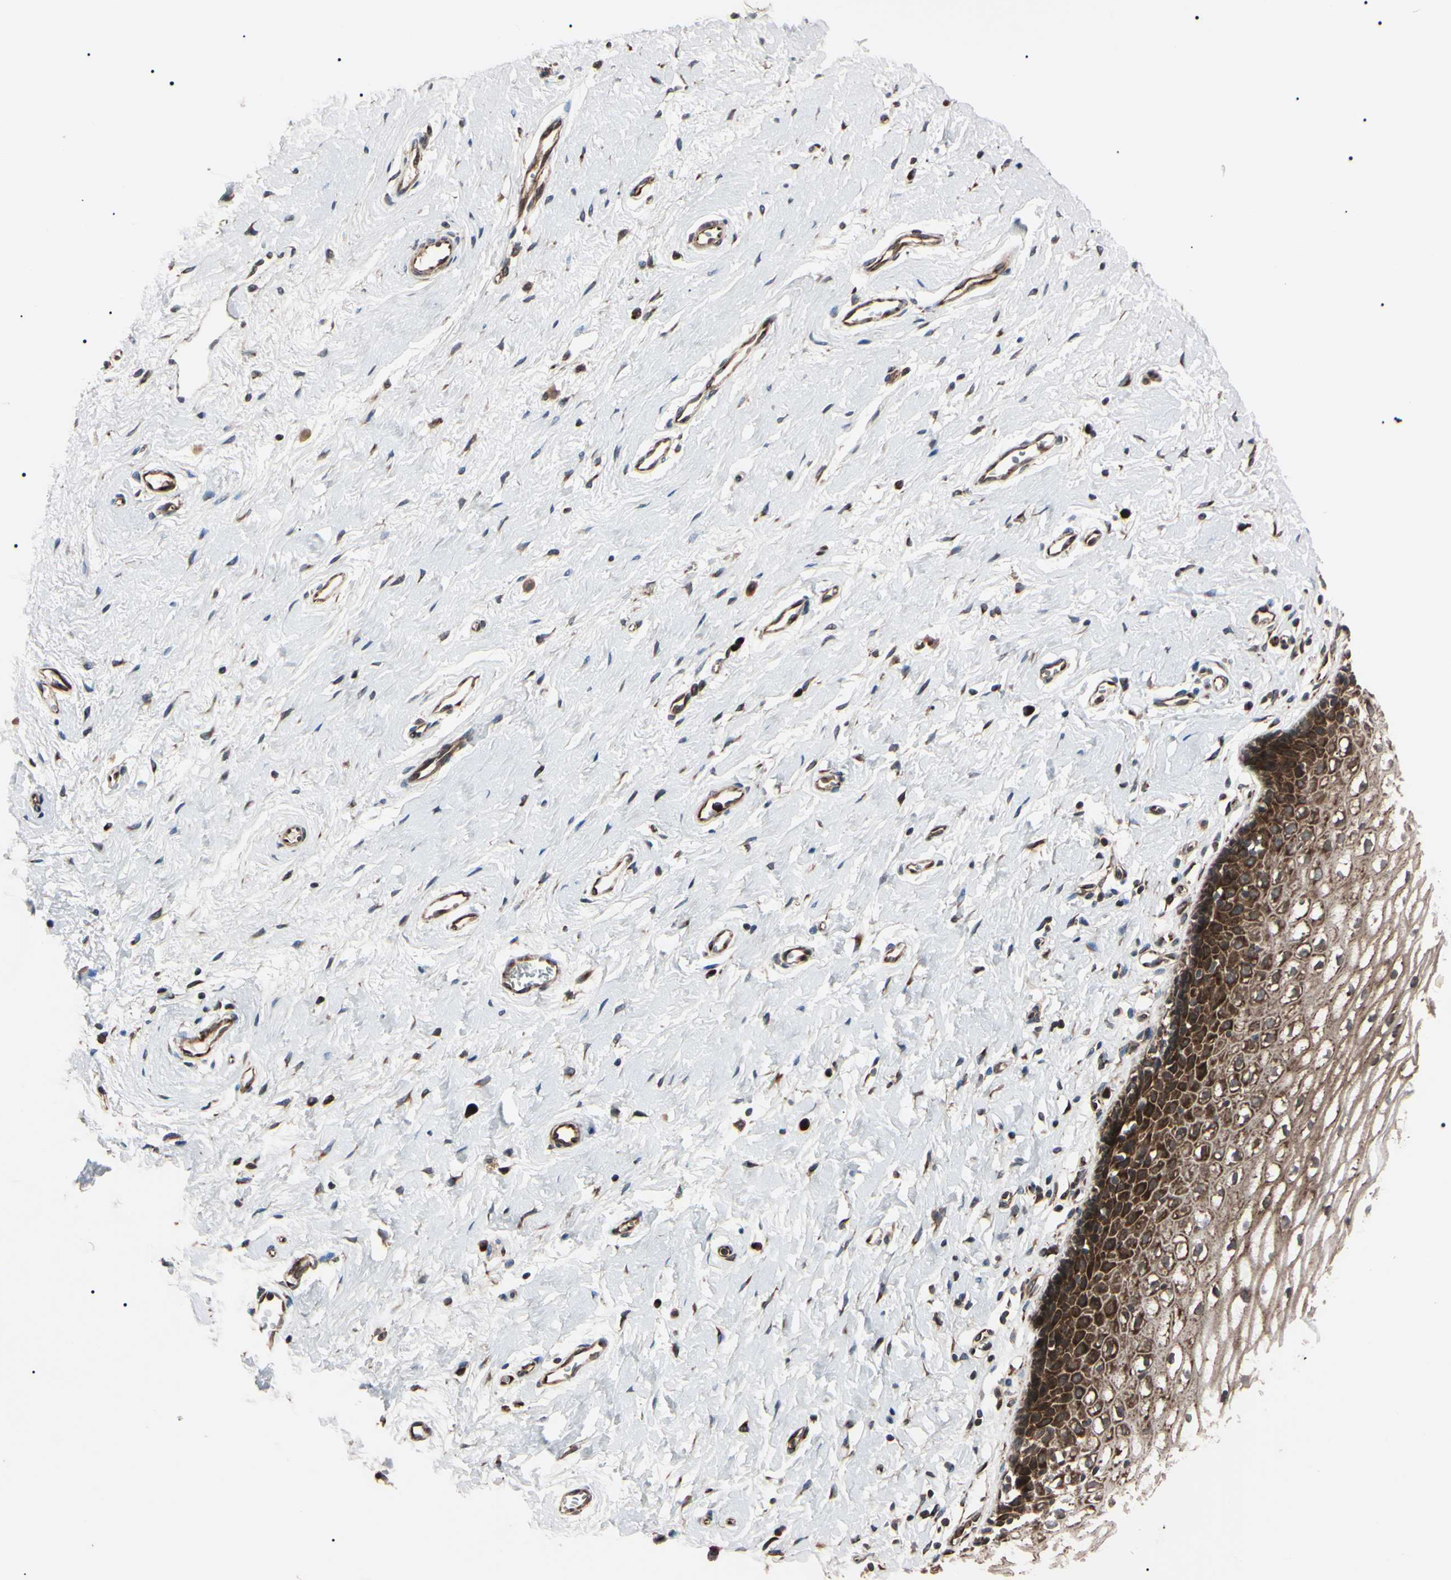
{"staining": {"intensity": "strong", "quantity": ">75%", "location": "cytoplasmic/membranous,nuclear"}, "tissue": "vagina", "cell_type": "Squamous epithelial cells", "image_type": "normal", "snomed": [{"axis": "morphology", "description": "Normal tissue, NOS"}, {"axis": "topography", "description": "Soft tissue"}, {"axis": "topography", "description": "Vagina"}], "caption": "Protein expression analysis of benign vagina reveals strong cytoplasmic/membranous,nuclear expression in approximately >75% of squamous epithelial cells.", "gene": "GUCY1B1", "patient": {"sex": "female", "age": 61}}